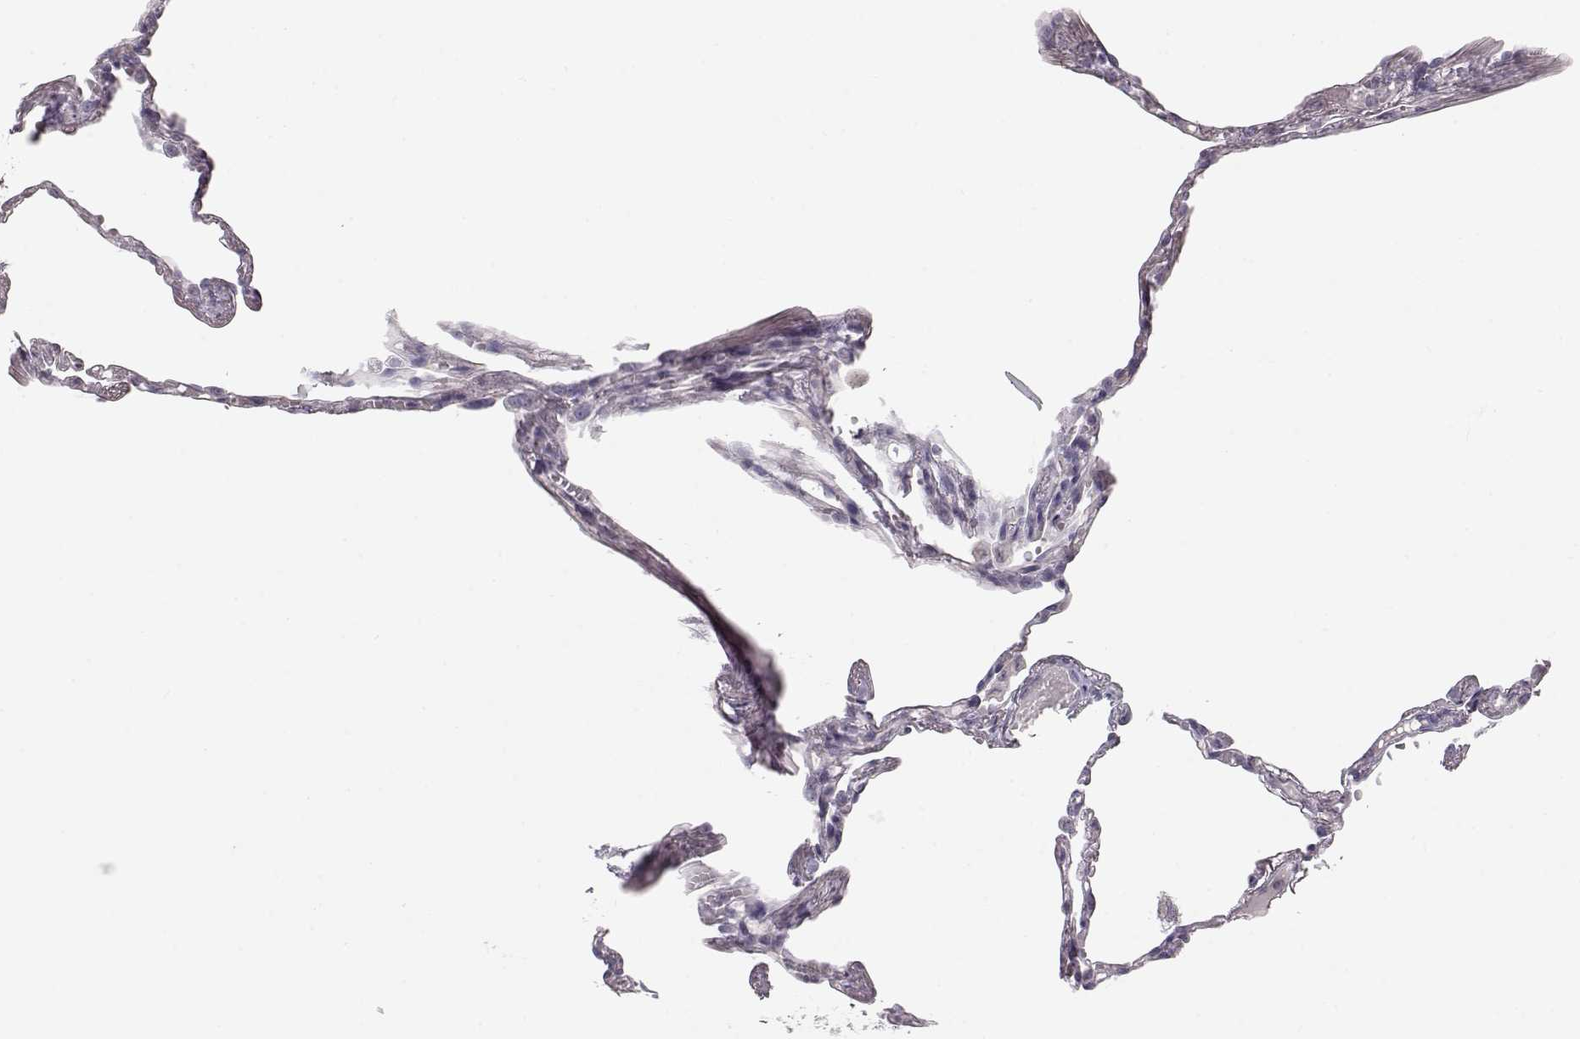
{"staining": {"intensity": "negative", "quantity": "none", "location": "none"}, "tissue": "lung", "cell_type": "Alveolar cells", "image_type": "normal", "snomed": [{"axis": "morphology", "description": "Normal tissue, NOS"}, {"axis": "topography", "description": "Lung"}], "caption": "Immunohistochemistry micrograph of normal human lung stained for a protein (brown), which shows no positivity in alveolar cells. (Stains: DAB (3,3'-diaminobenzidine) immunohistochemistry (IHC) with hematoxylin counter stain, Microscopy: brightfield microscopy at high magnification).", "gene": "FAM205A", "patient": {"sex": "male", "age": 78}}